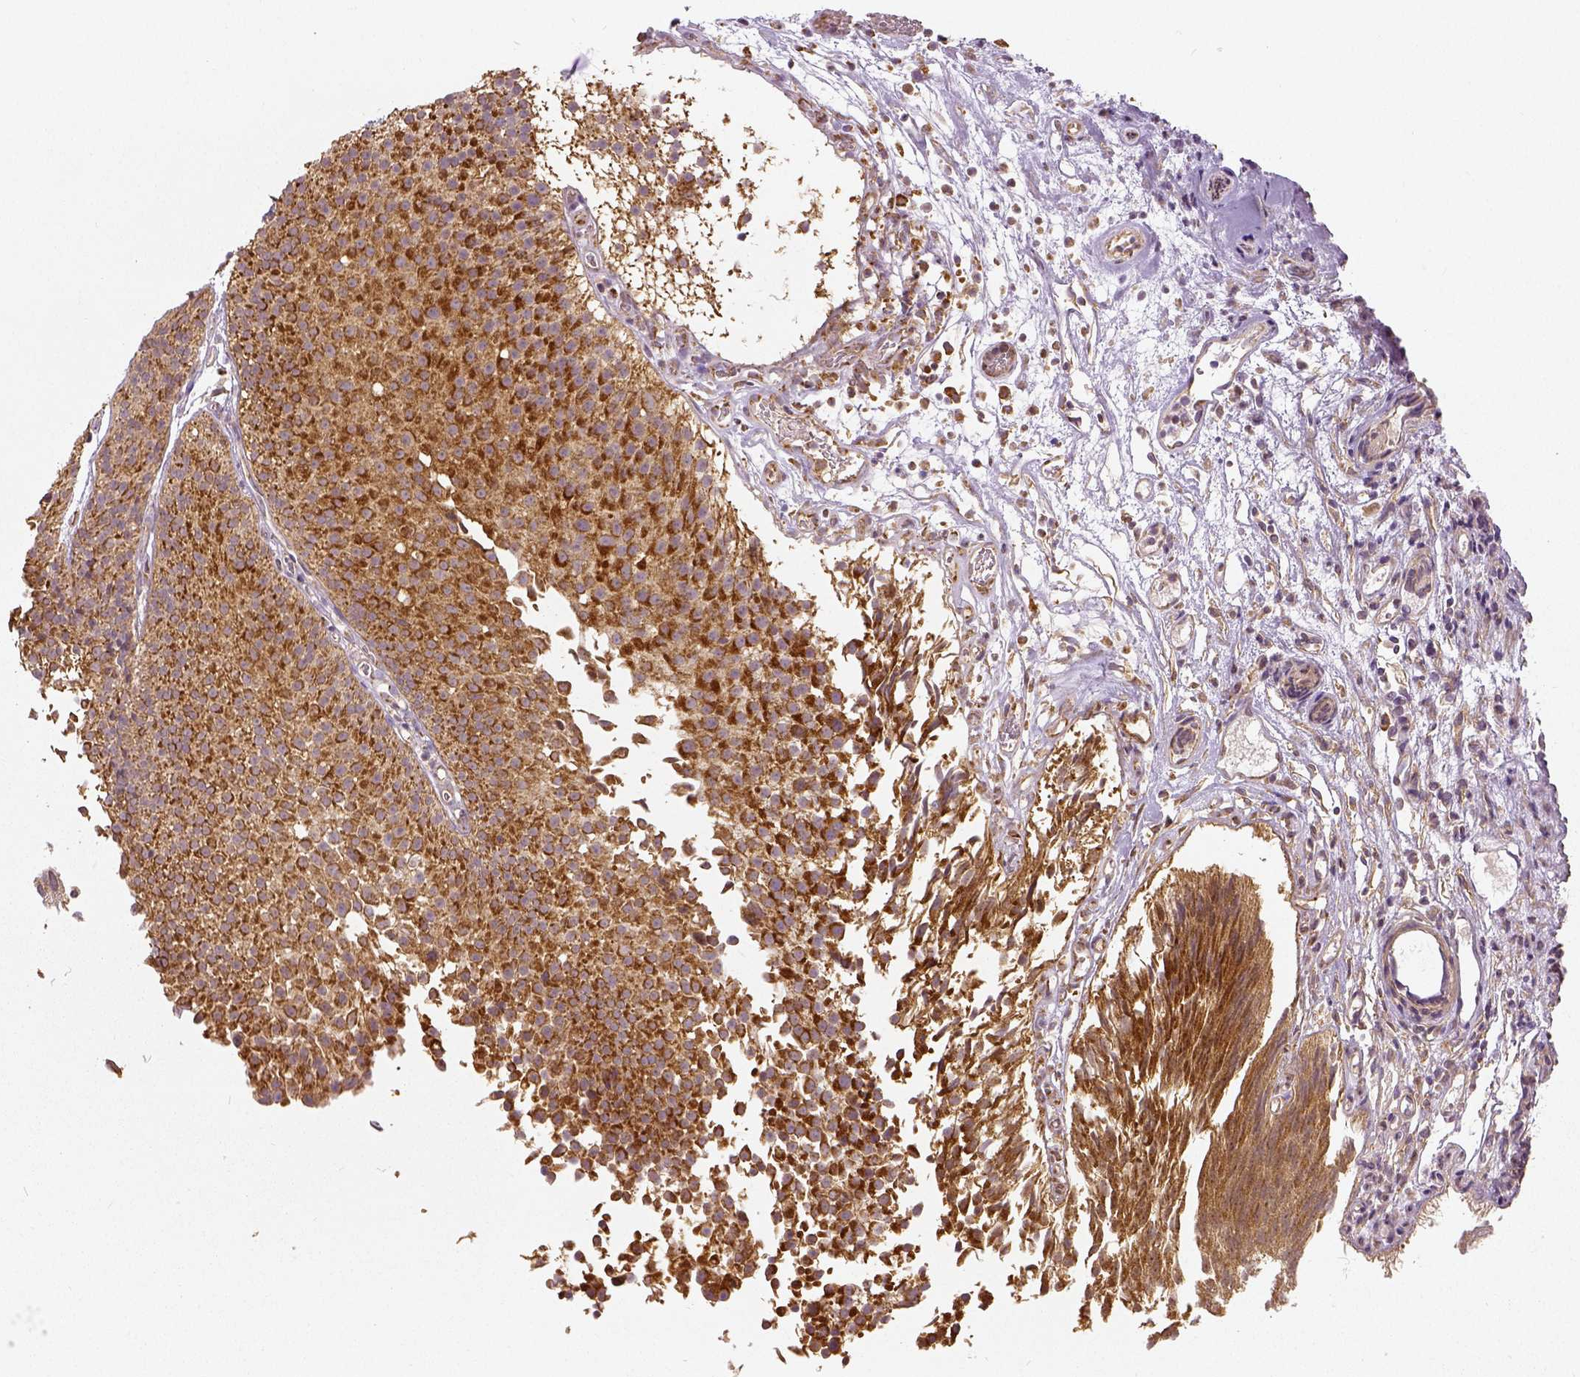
{"staining": {"intensity": "moderate", "quantity": ">75%", "location": "cytoplasmic/membranous"}, "tissue": "urothelial cancer", "cell_type": "Tumor cells", "image_type": "cancer", "snomed": [{"axis": "morphology", "description": "Urothelial carcinoma, Low grade"}, {"axis": "topography", "description": "Urinary bladder"}], "caption": "A high-resolution micrograph shows immunohistochemistry staining of low-grade urothelial carcinoma, which reveals moderate cytoplasmic/membranous staining in about >75% of tumor cells. (DAB = brown stain, brightfield microscopy at high magnification).", "gene": "PGAM5", "patient": {"sex": "male", "age": 80}}